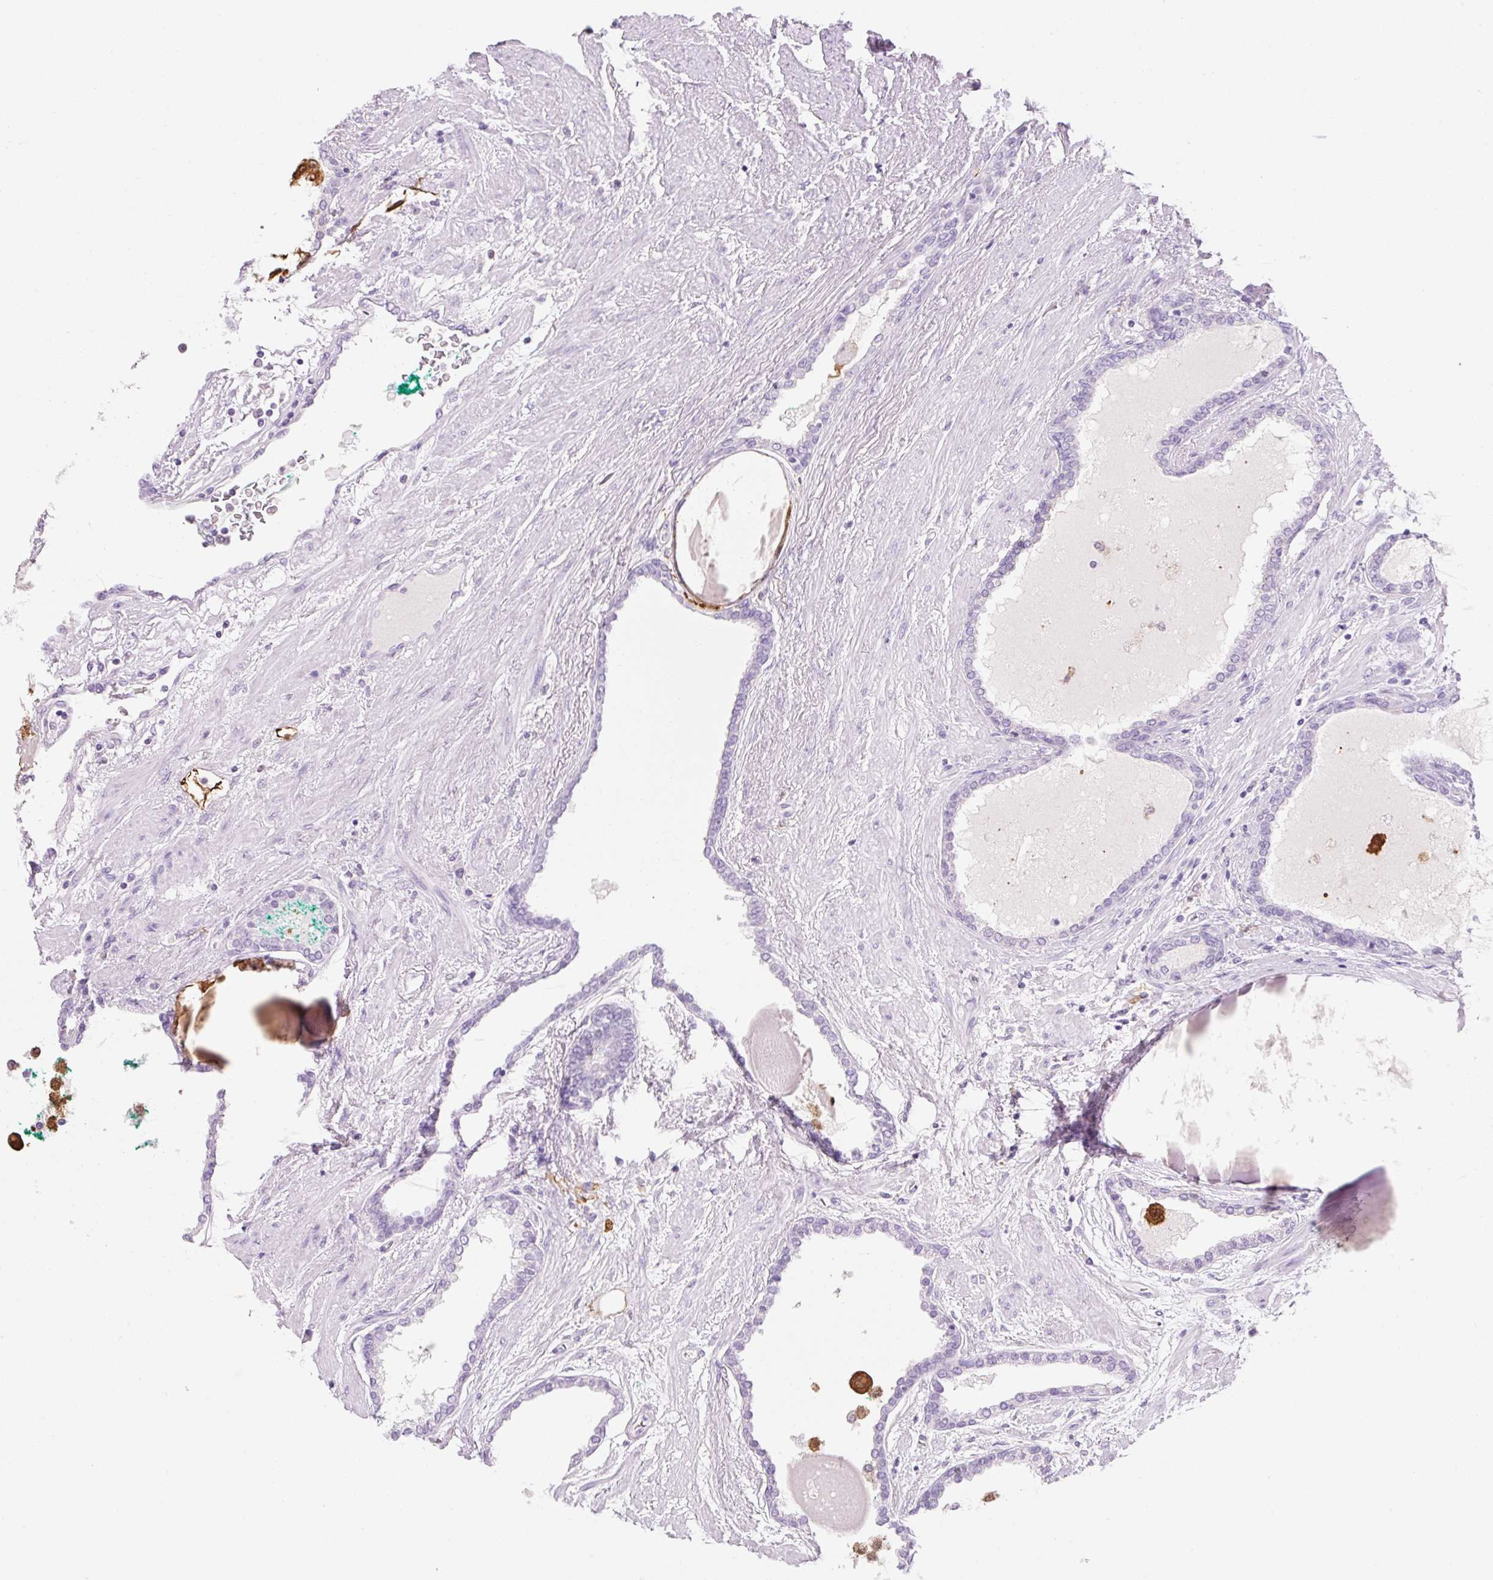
{"staining": {"intensity": "negative", "quantity": "none", "location": "none"}, "tissue": "prostate cancer", "cell_type": "Tumor cells", "image_type": "cancer", "snomed": [{"axis": "morphology", "description": "Adenocarcinoma, High grade"}, {"axis": "topography", "description": "Prostate"}], "caption": "IHC of prostate adenocarcinoma (high-grade) shows no positivity in tumor cells.", "gene": "FABP5", "patient": {"sex": "male", "age": 72}}